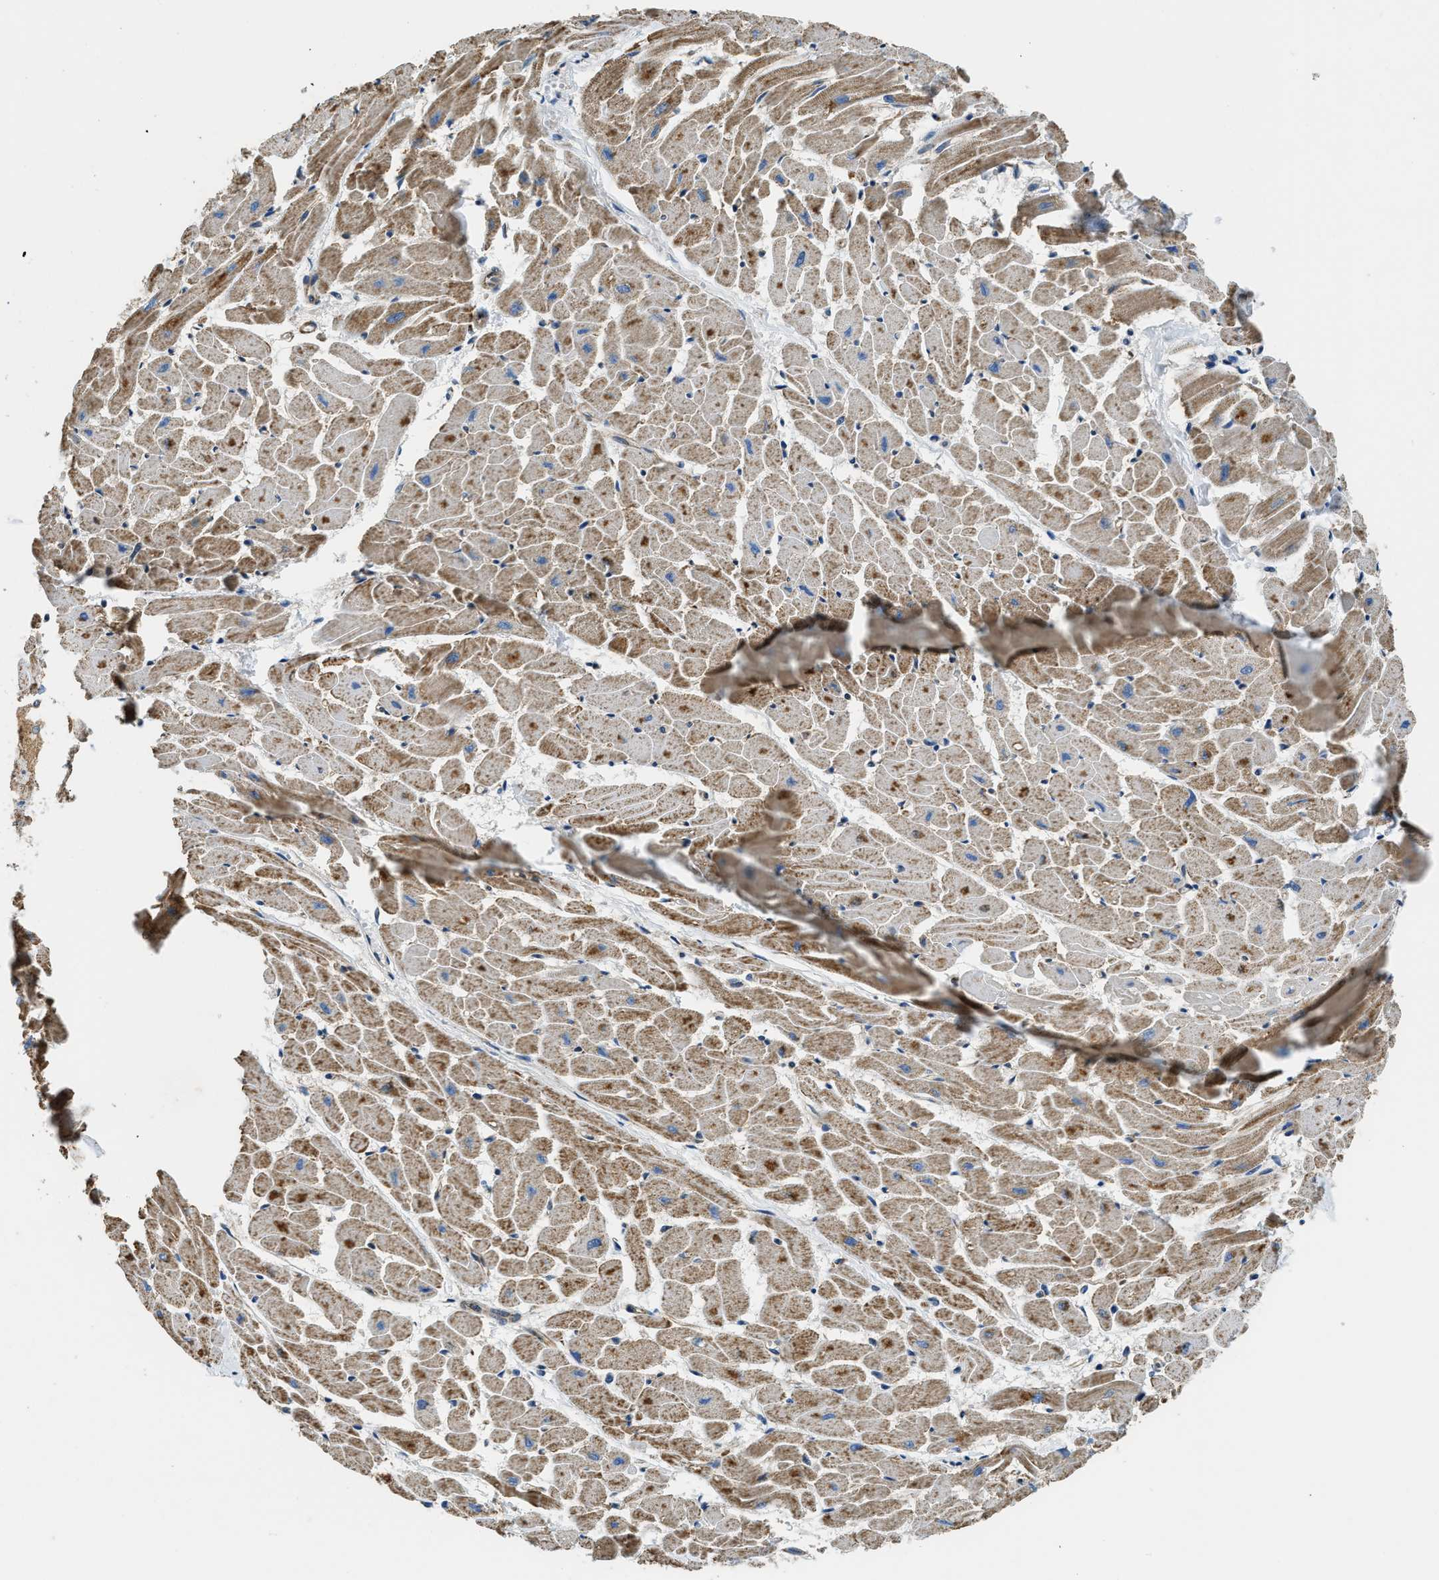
{"staining": {"intensity": "moderate", "quantity": ">75%", "location": "cytoplasmic/membranous"}, "tissue": "heart muscle", "cell_type": "Cardiomyocytes", "image_type": "normal", "snomed": [{"axis": "morphology", "description": "Normal tissue, NOS"}, {"axis": "topography", "description": "Heart"}], "caption": "A histopathology image of heart muscle stained for a protein exhibits moderate cytoplasmic/membranous brown staining in cardiomyocytes. (DAB = brown stain, brightfield microscopy at high magnification).", "gene": "STK33", "patient": {"sex": "female", "age": 19}}